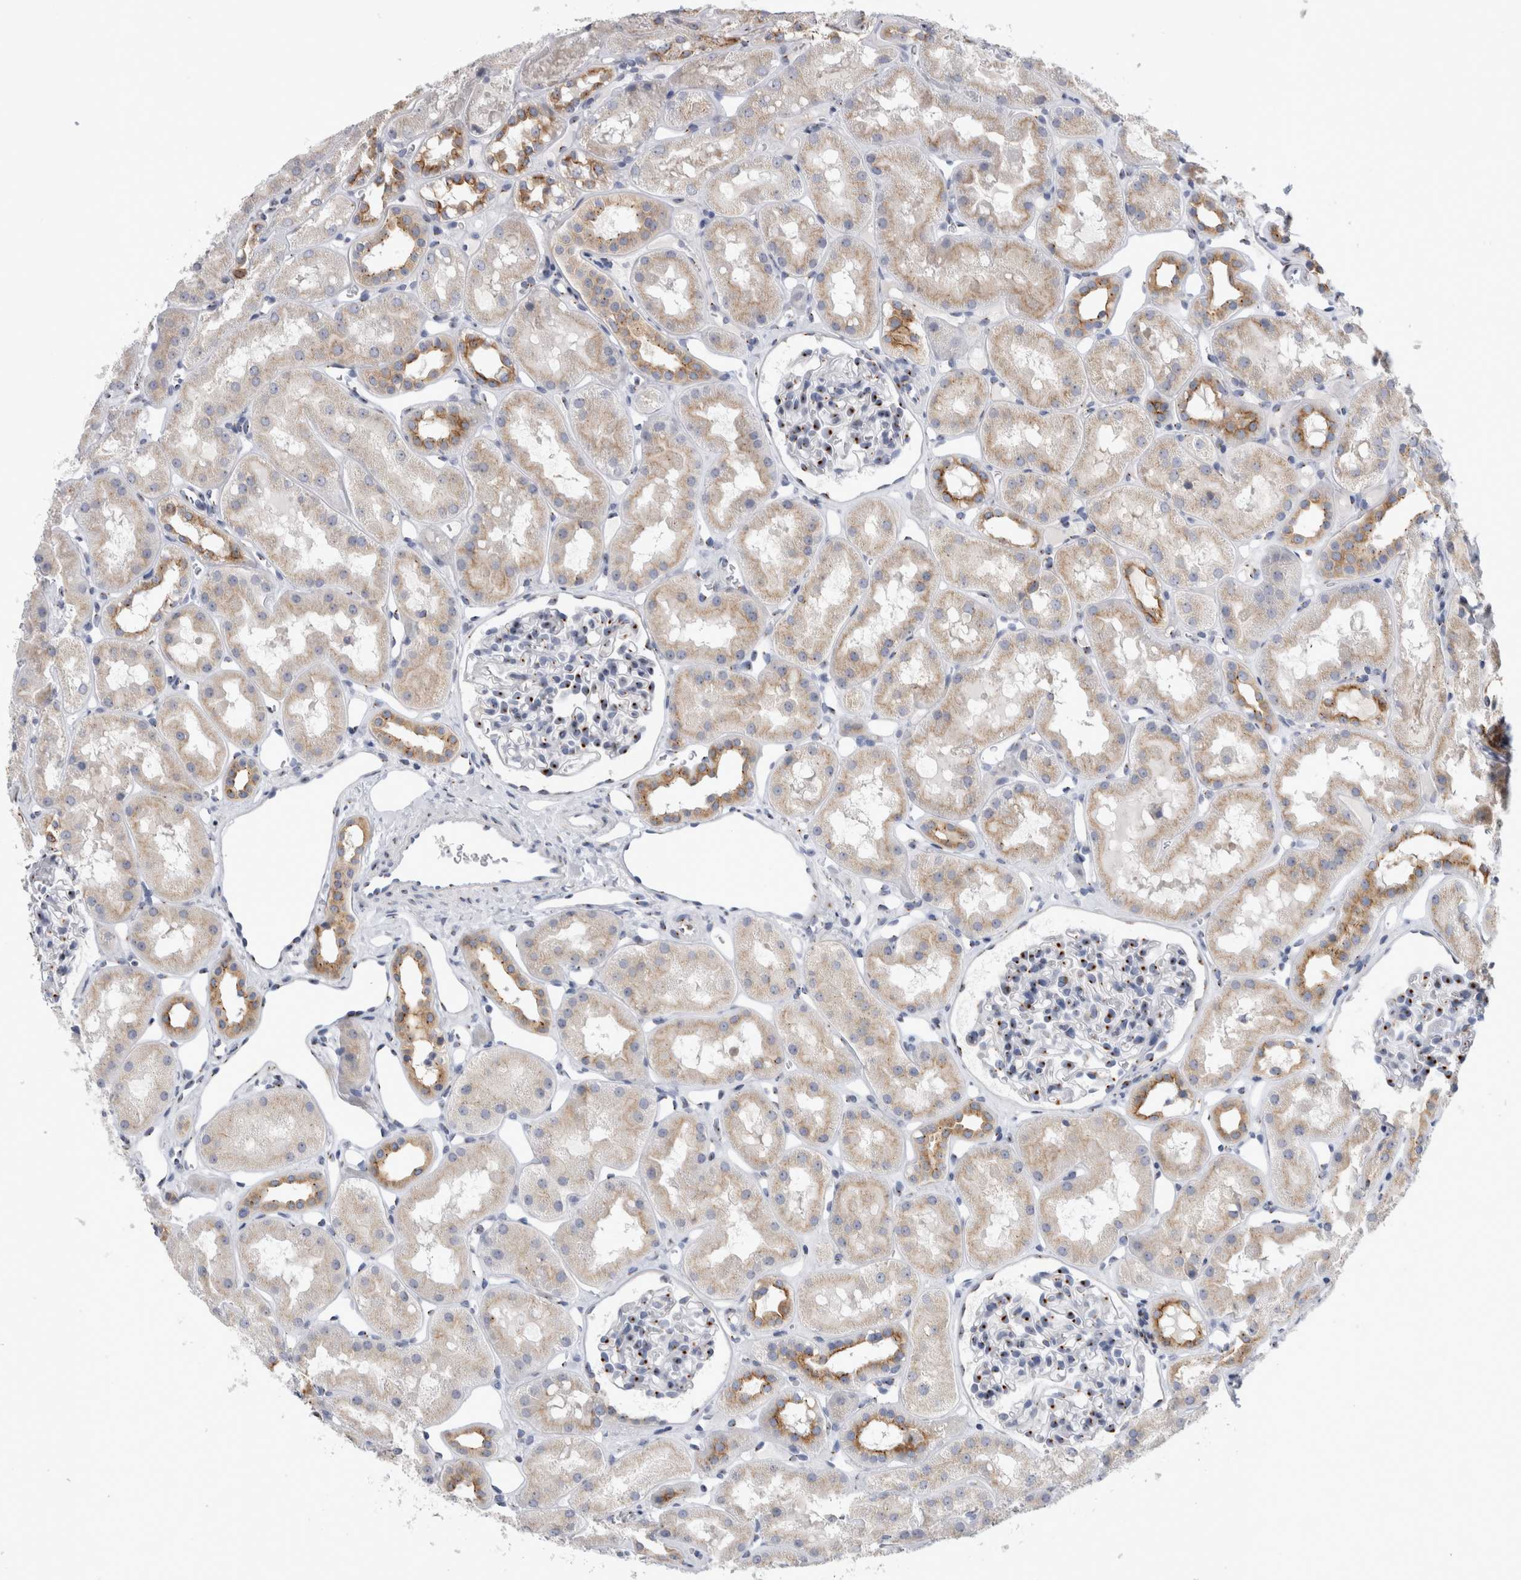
{"staining": {"intensity": "moderate", "quantity": ">75%", "location": "cytoplasmic/membranous"}, "tissue": "kidney", "cell_type": "Cells in glomeruli", "image_type": "normal", "snomed": [{"axis": "morphology", "description": "Normal tissue, NOS"}, {"axis": "topography", "description": "Kidney"}], "caption": "Immunohistochemistry (DAB (3,3'-diaminobenzidine)) staining of unremarkable kidney reveals moderate cytoplasmic/membranous protein positivity in about >75% of cells in glomeruli.", "gene": "AKAP9", "patient": {"sex": "male", "age": 16}}